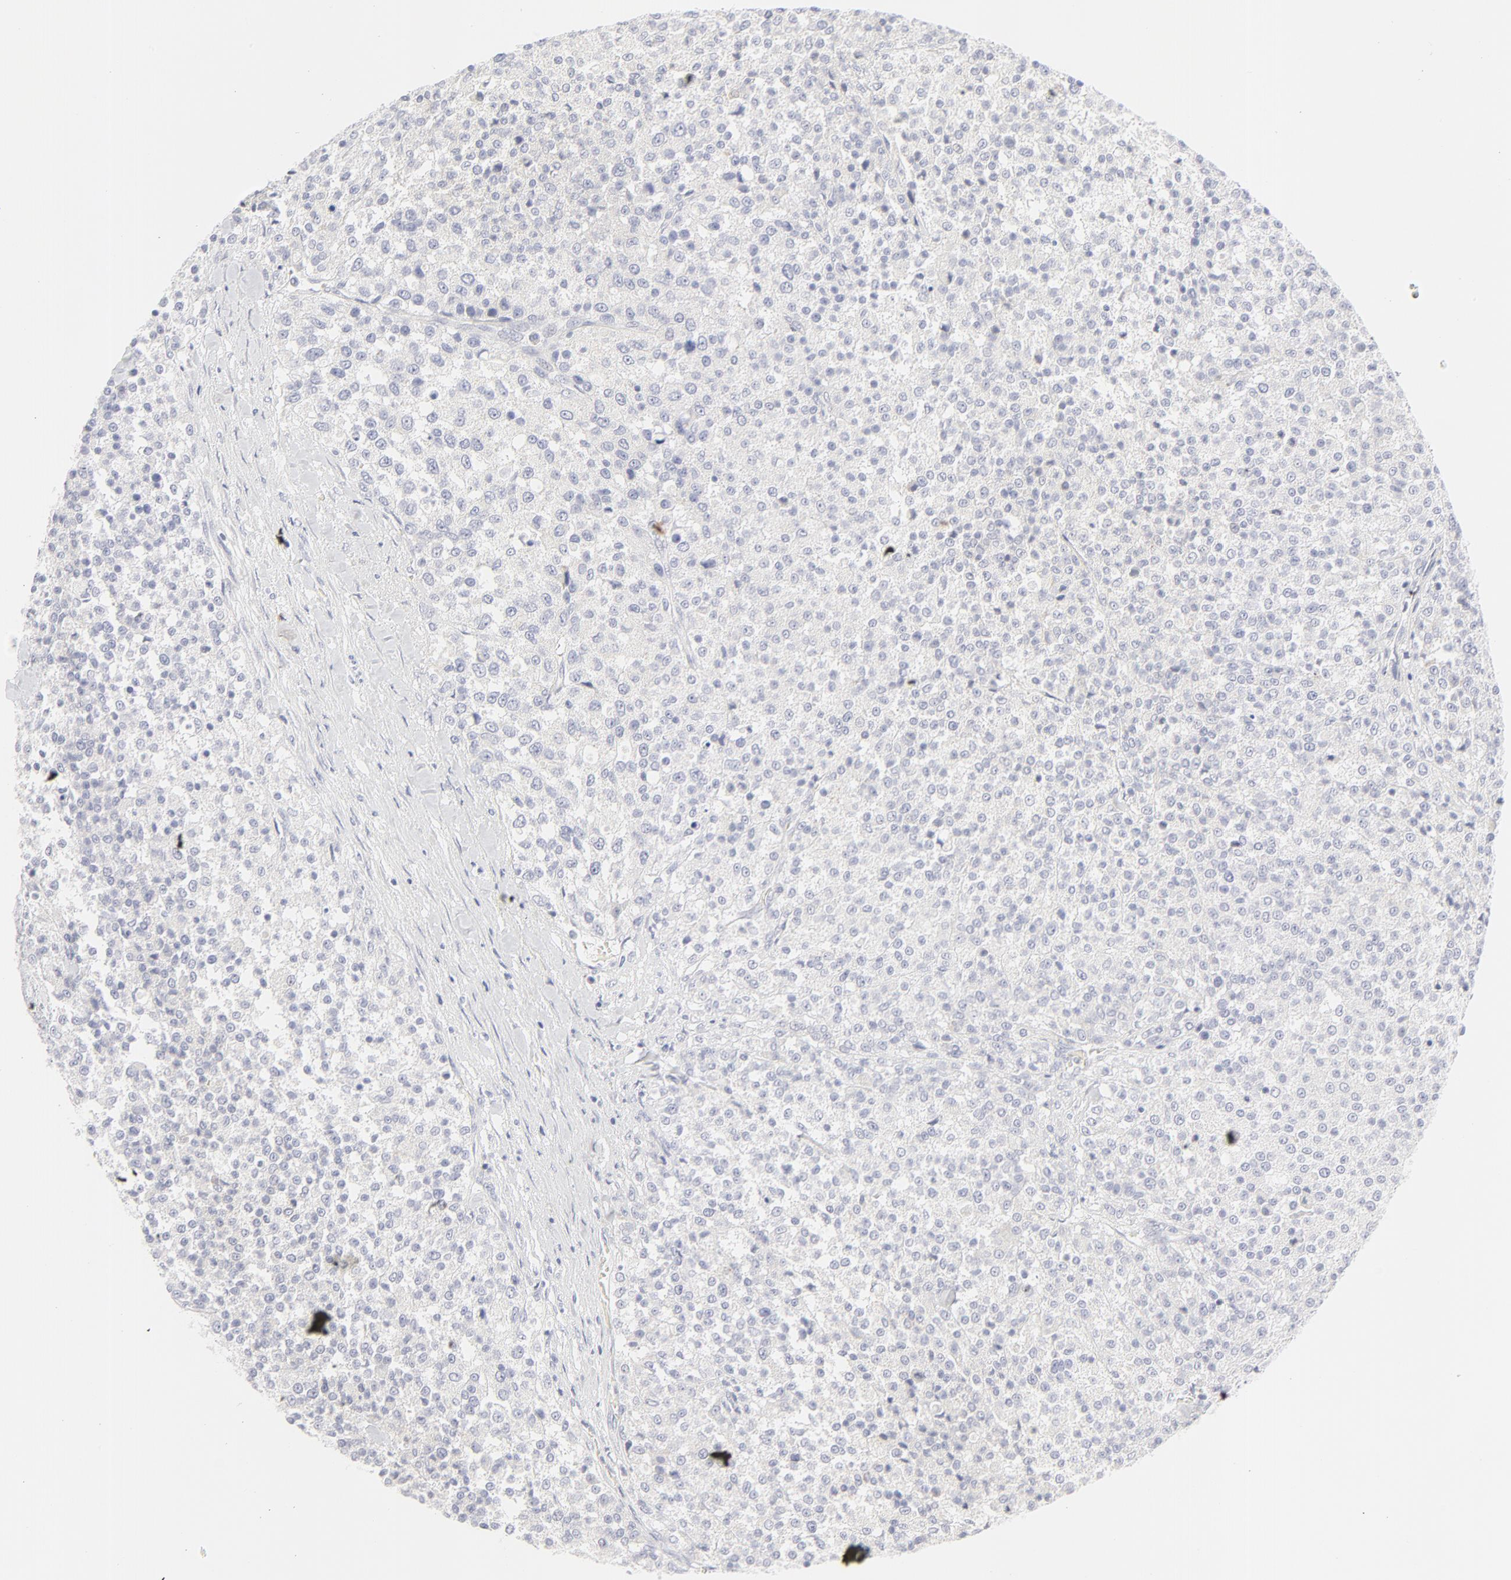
{"staining": {"intensity": "negative", "quantity": "none", "location": "none"}, "tissue": "testis cancer", "cell_type": "Tumor cells", "image_type": "cancer", "snomed": [{"axis": "morphology", "description": "Seminoma, NOS"}, {"axis": "topography", "description": "Testis"}], "caption": "An image of seminoma (testis) stained for a protein demonstrates no brown staining in tumor cells.", "gene": "NPNT", "patient": {"sex": "male", "age": 59}}